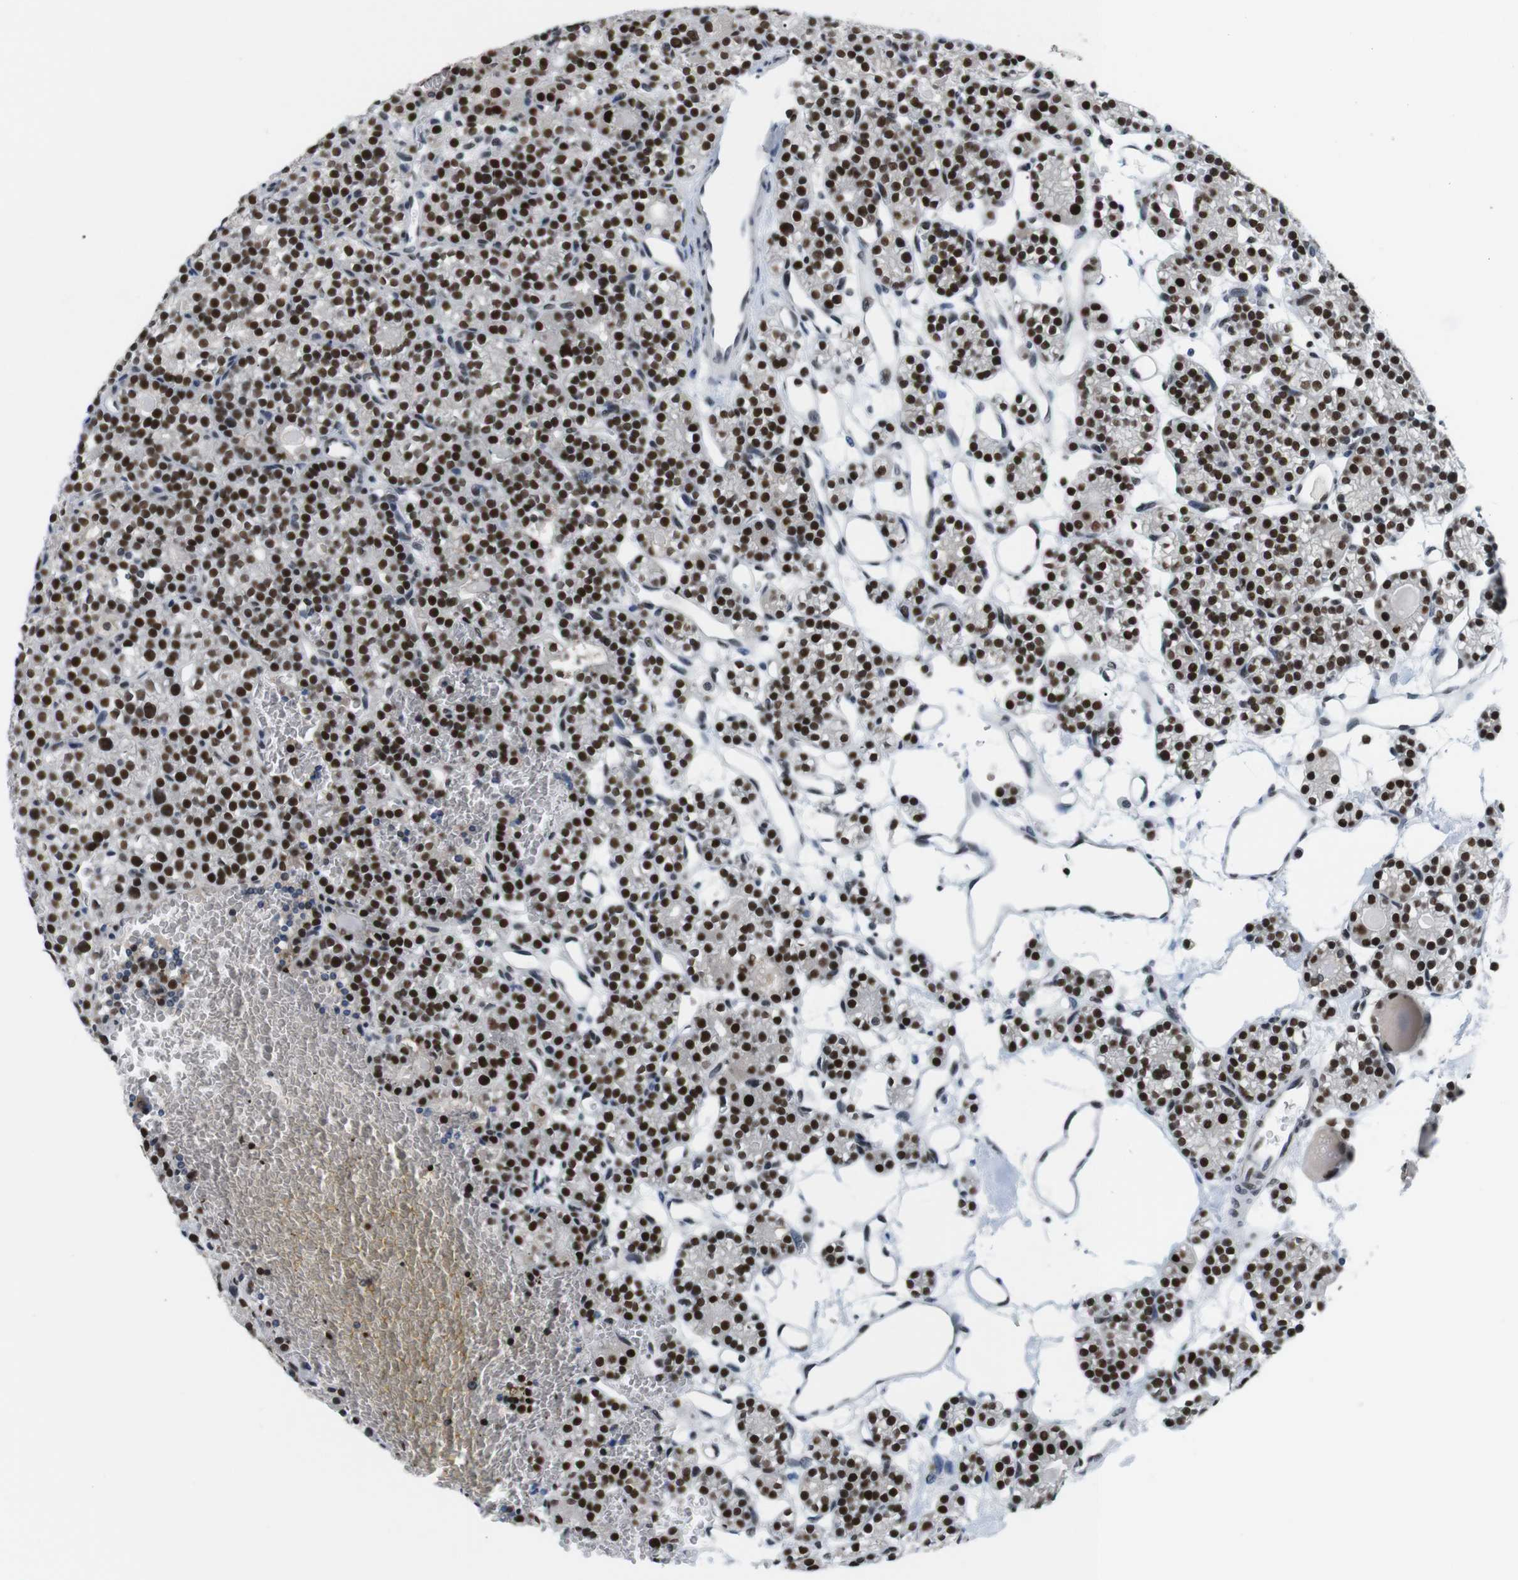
{"staining": {"intensity": "strong", "quantity": ">75%", "location": "nuclear"}, "tissue": "parathyroid gland", "cell_type": "Glandular cells", "image_type": "normal", "snomed": [{"axis": "morphology", "description": "Normal tissue, NOS"}, {"axis": "topography", "description": "Parathyroid gland"}], "caption": "Protein analysis of normal parathyroid gland shows strong nuclear expression in approximately >75% of glandular cells.", "gene": "PSME3", "patient": {"sex": "female", "age": 64}}